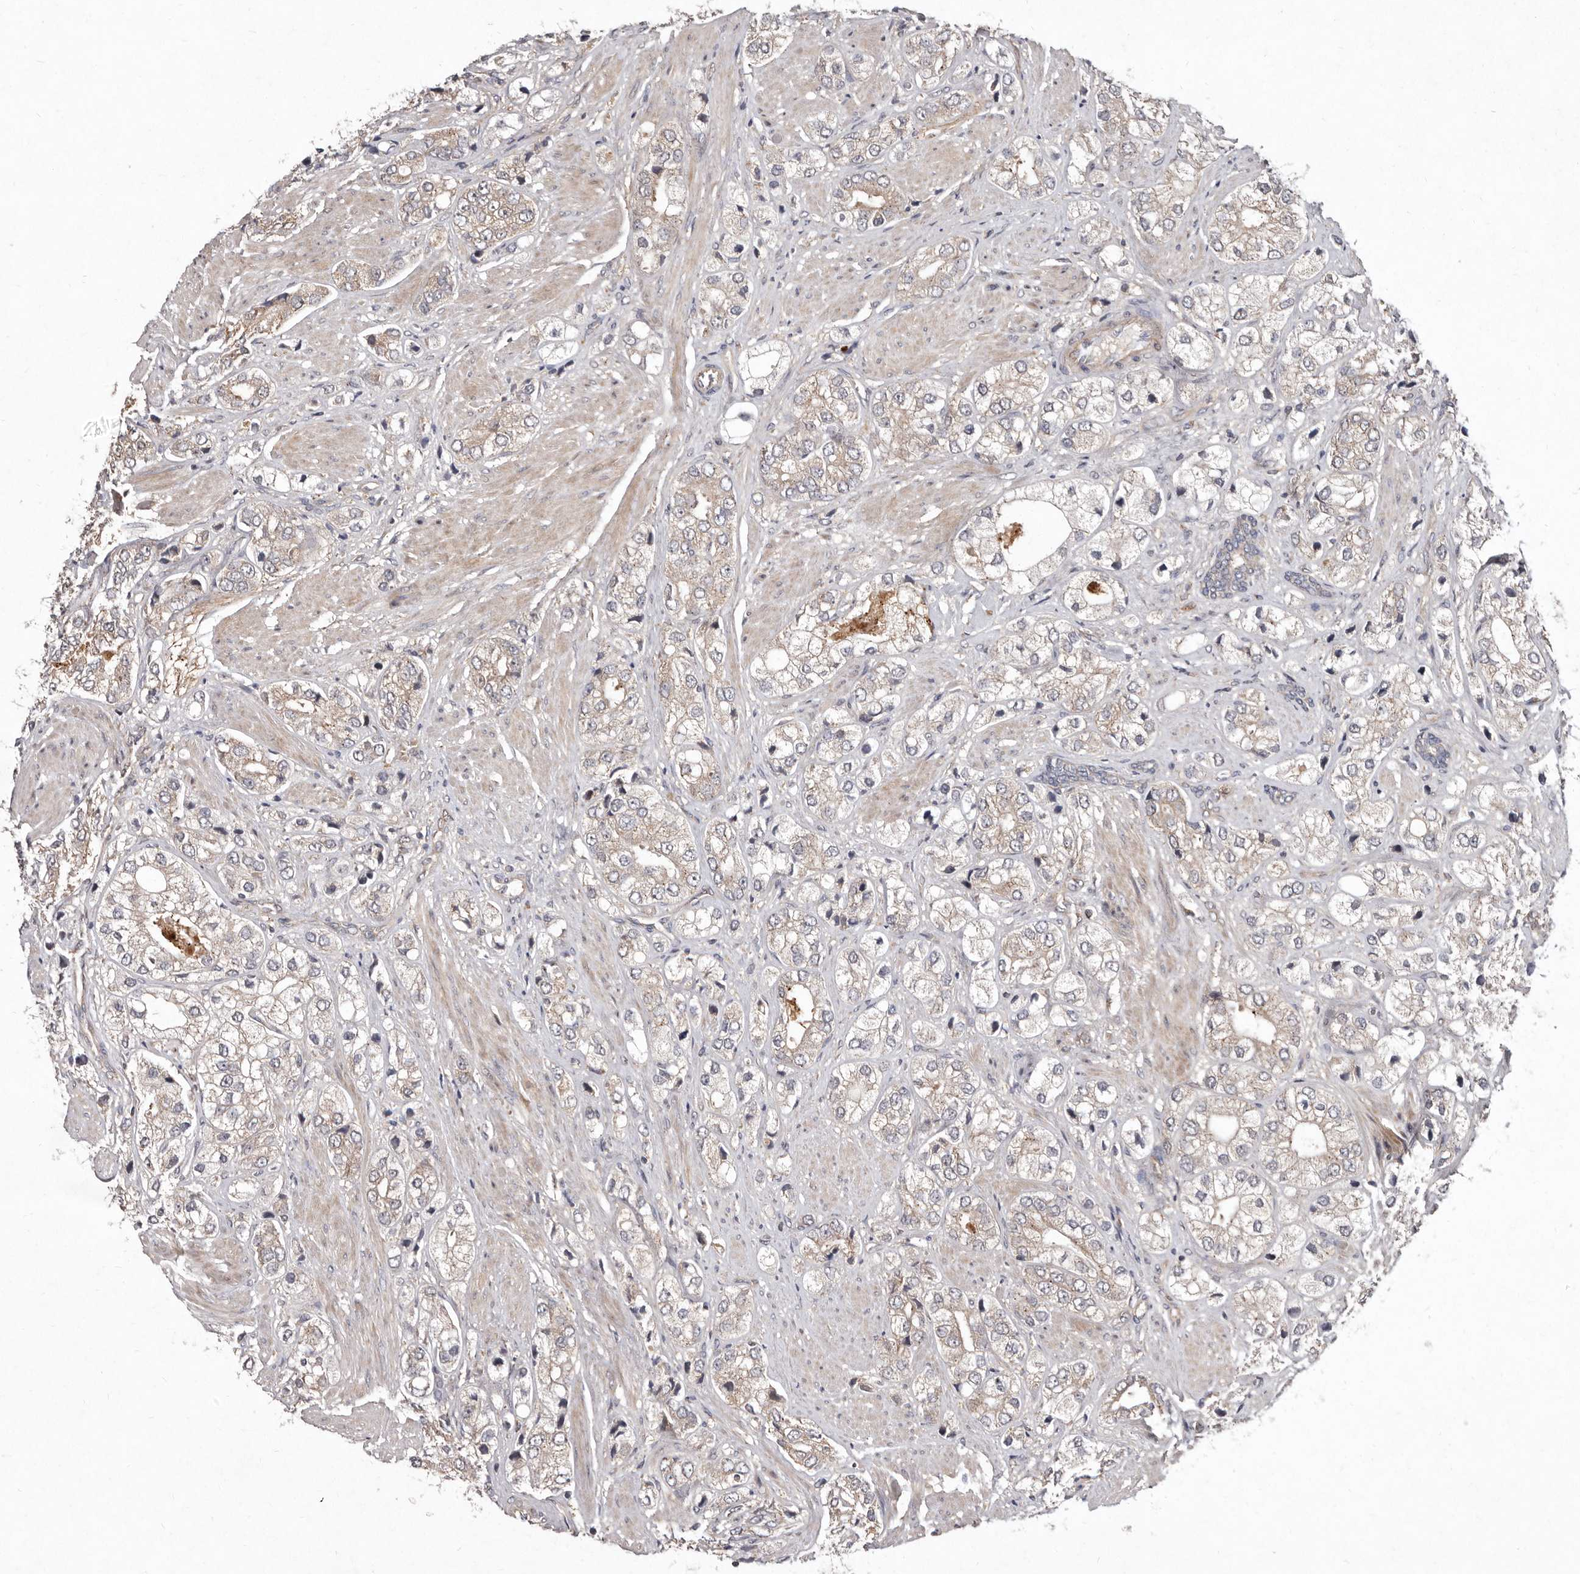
{"staining": {"intensity": "weak", "quantity": "25%-75%", "location": "cytoplasmic/membranous"}, "tissue": "prostate cancer", "cell_type": "Tumor cells", "image_type": "cancer", "snomed": [{"axis": "morphology", "description": "Adenocarcinoma, High grade"}, {"axis": "topography", "description": "Prostate"}], "caption": "Weak cytoplasmic/membranous expression is present in approximately 25%-75% of tumor cells in prostate high-grade adenocarcinoma. The protein of interest is shown in brown color, while the nuclei are stained blue.", "gene": "FLAD1", "patient": {"sex": "male", "age": 50}}